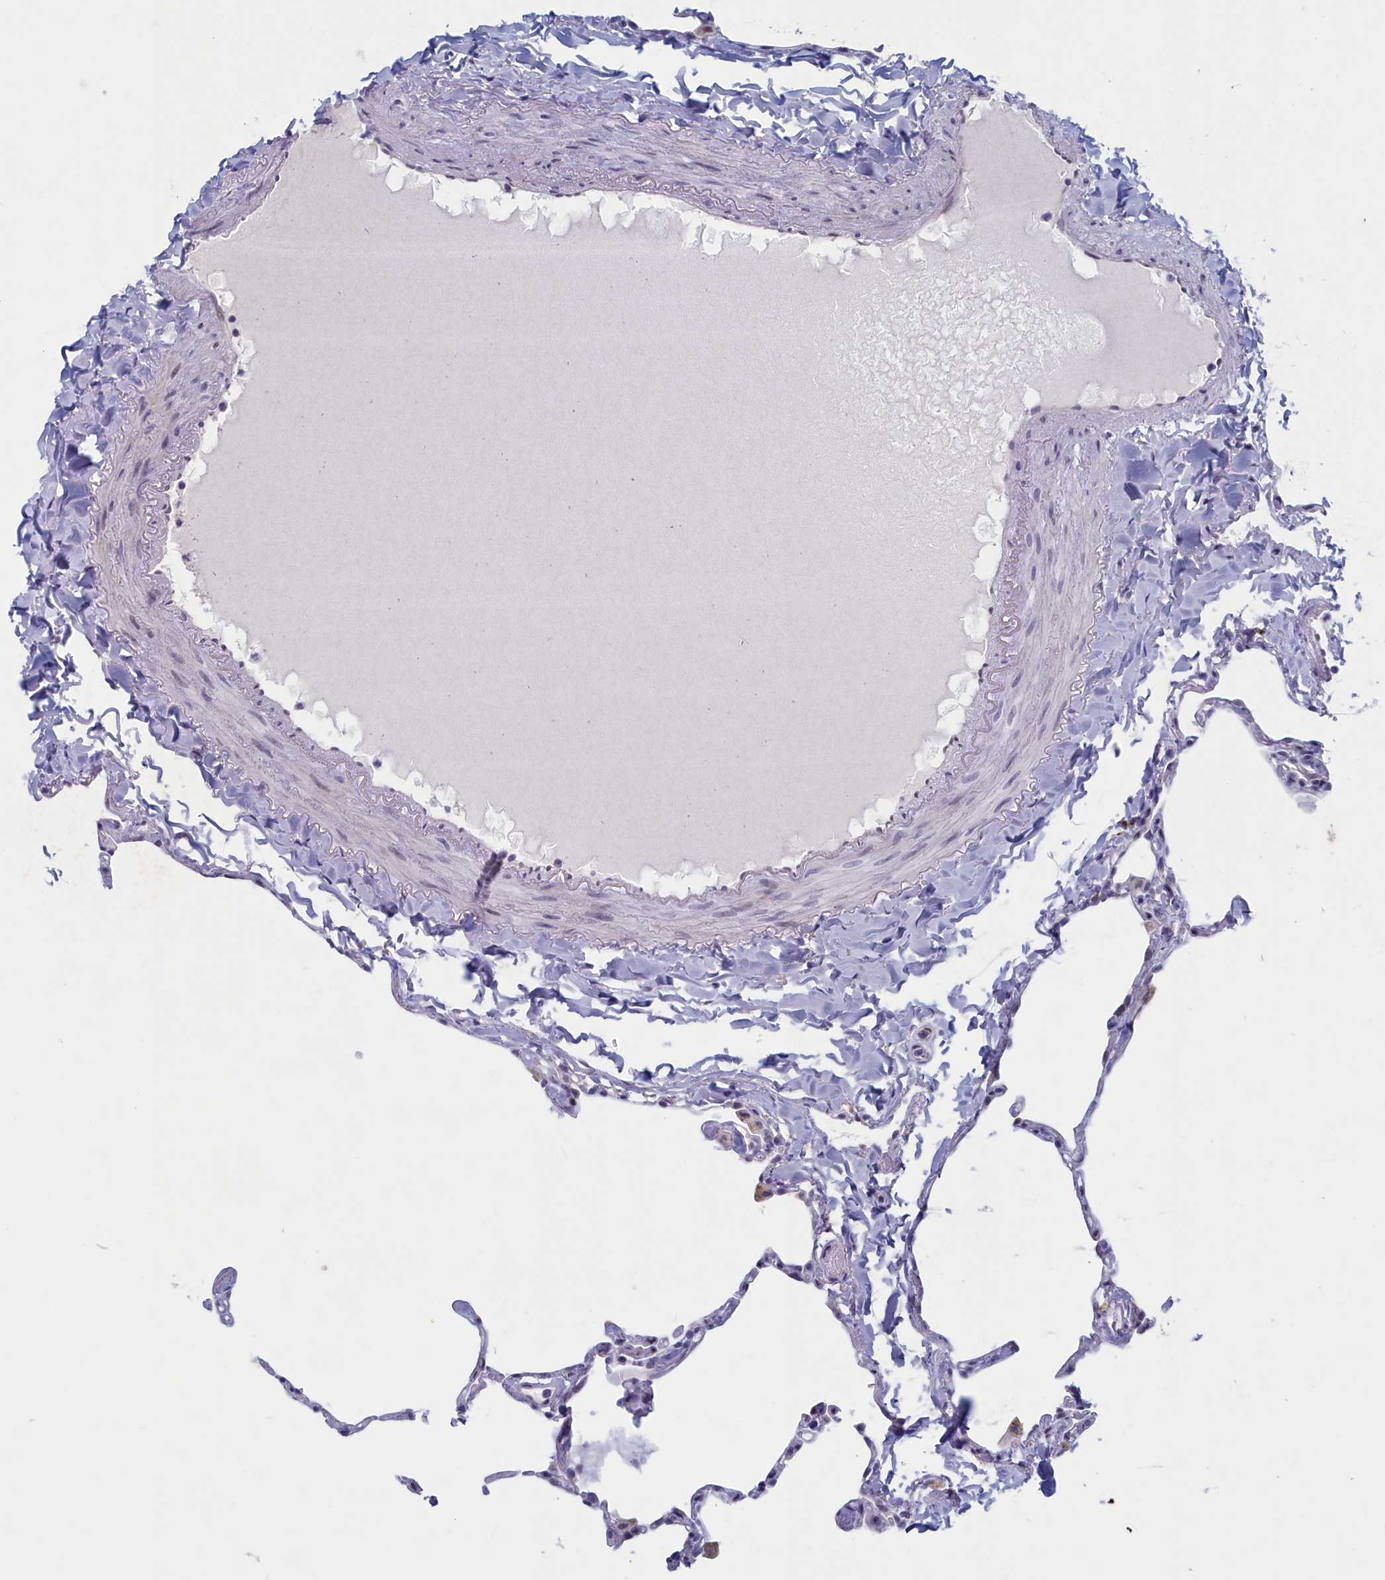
{"staining": {"intensity": "negative", "quantity": "none", "location": "none"}, "tissue": "lung", "cell_type": "Alveolar cells", "image_type": "normal", "snomed": [{"axis": "morphology", "description": "Normal tissue, NOS"}, {"axis": "topography", "description": "Lung"}], "caption": "An immunohistochemistry micrograph of normal lung is shown. There is no staining in alveolar cells of lung. (Stains: DAB (3,3'-diaminobenzidine) IHC with hematoxylin counter stain, Microscopy: brightfield microscopy at high magnification).", "gene": "WDR76", "patient": {"sex": "male", "age": 65}}